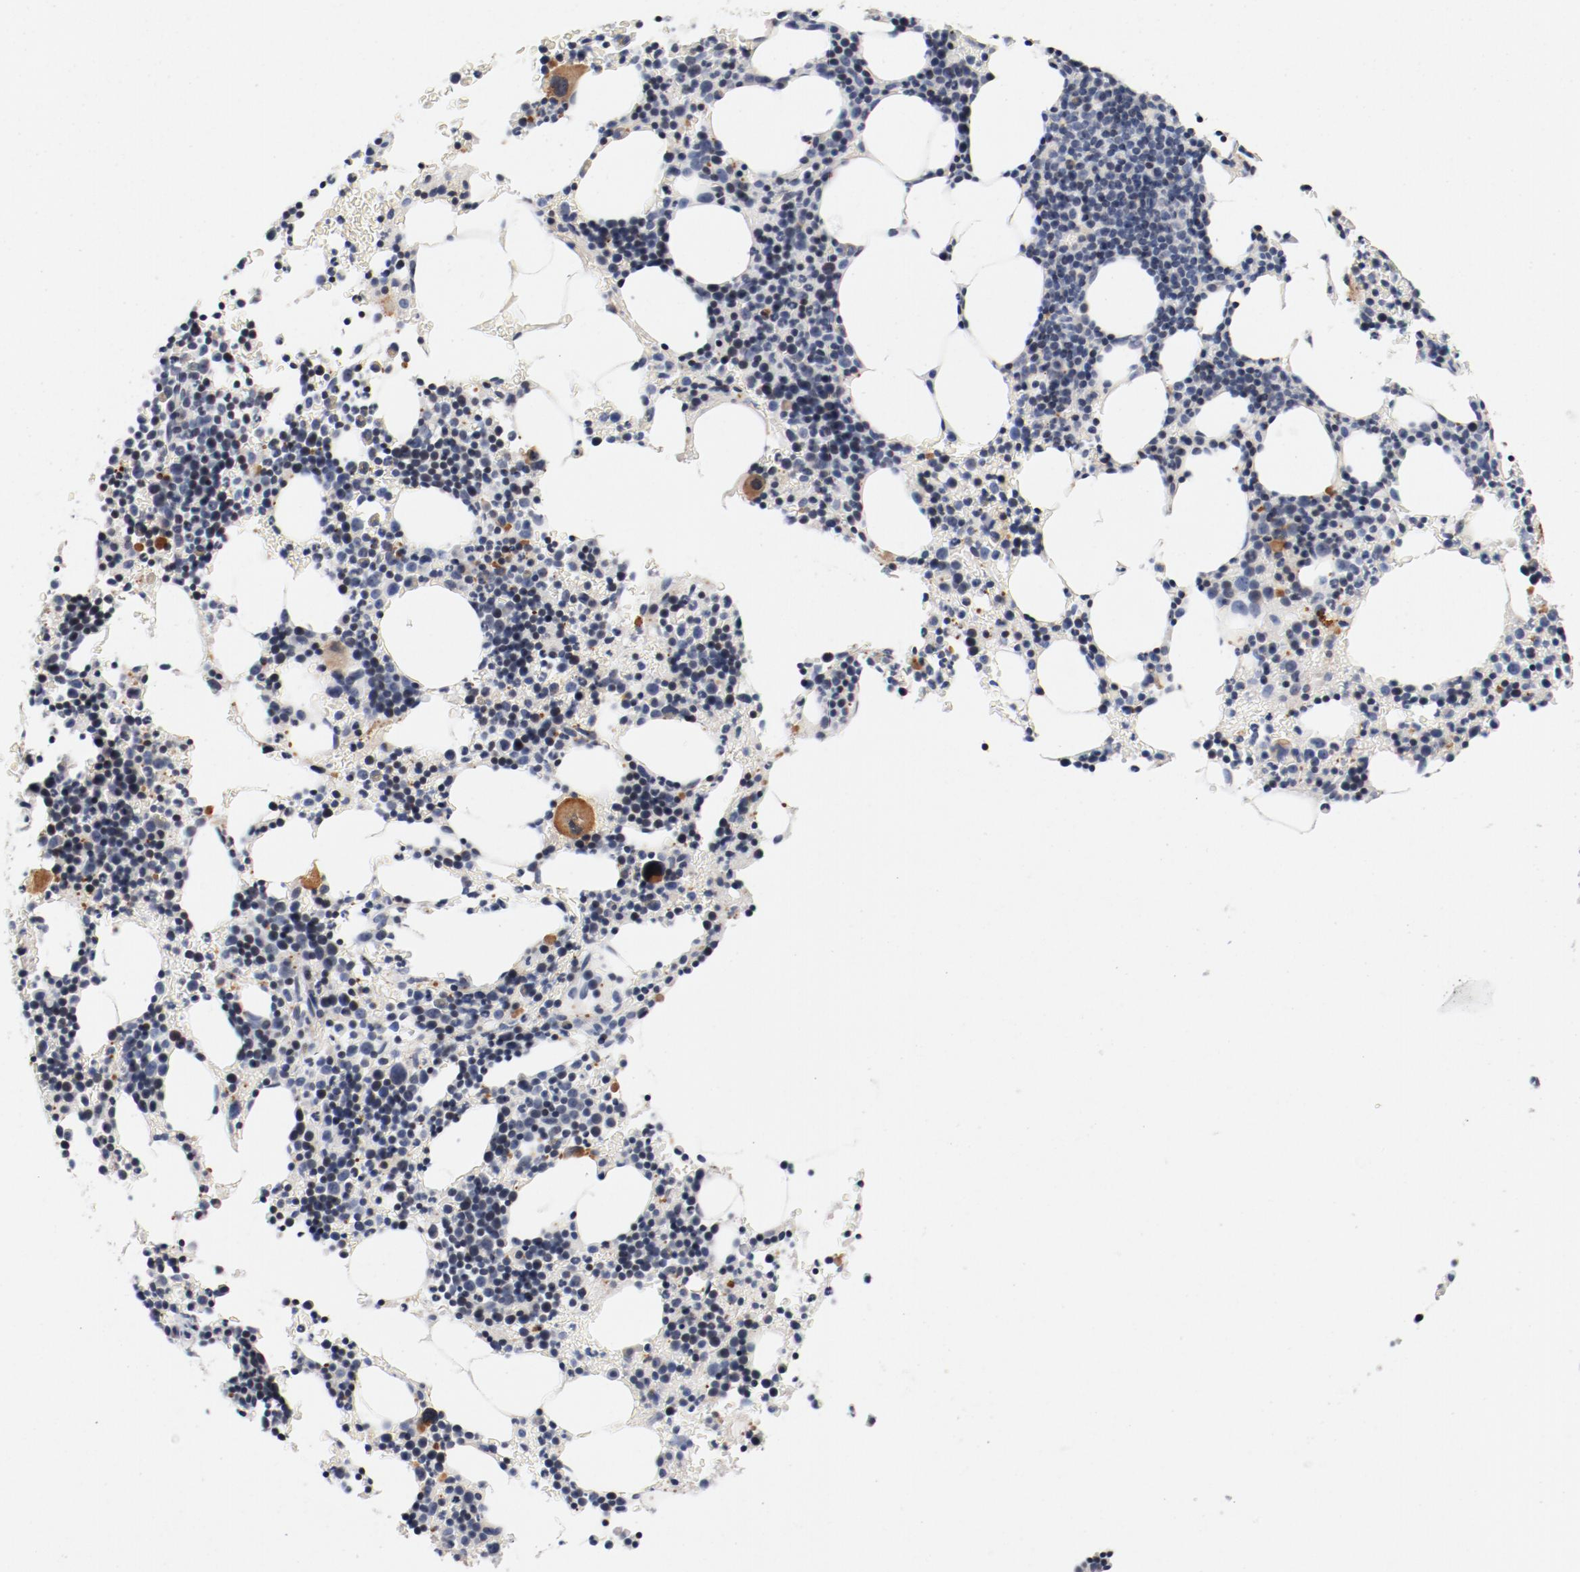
{"staining": {"intensity": "moderate", "quantity": "<25%", "location": "cytoplasmic/membranous"}, "tissue": "bone marrow", "cell_type": "Hematopoietic cells", "image_type": "normal", "snomed": [{"axis": "morphology", "description": "Normal tissue, NOS"}, {"axis": "topography", "description": "Bone marrow"}], "caption": "Hematopoietic cells demonstrate low levels of moderate cytoplasmic/membranous positivity in approximately <25% of cells in benign human bone marrow. (DAB (3,3'-diaminobenzidine) = brown stain, brightfield microscopy at high magnification).", "gene": "PIM1", "patient": {"sex": "female", "age": 78}}